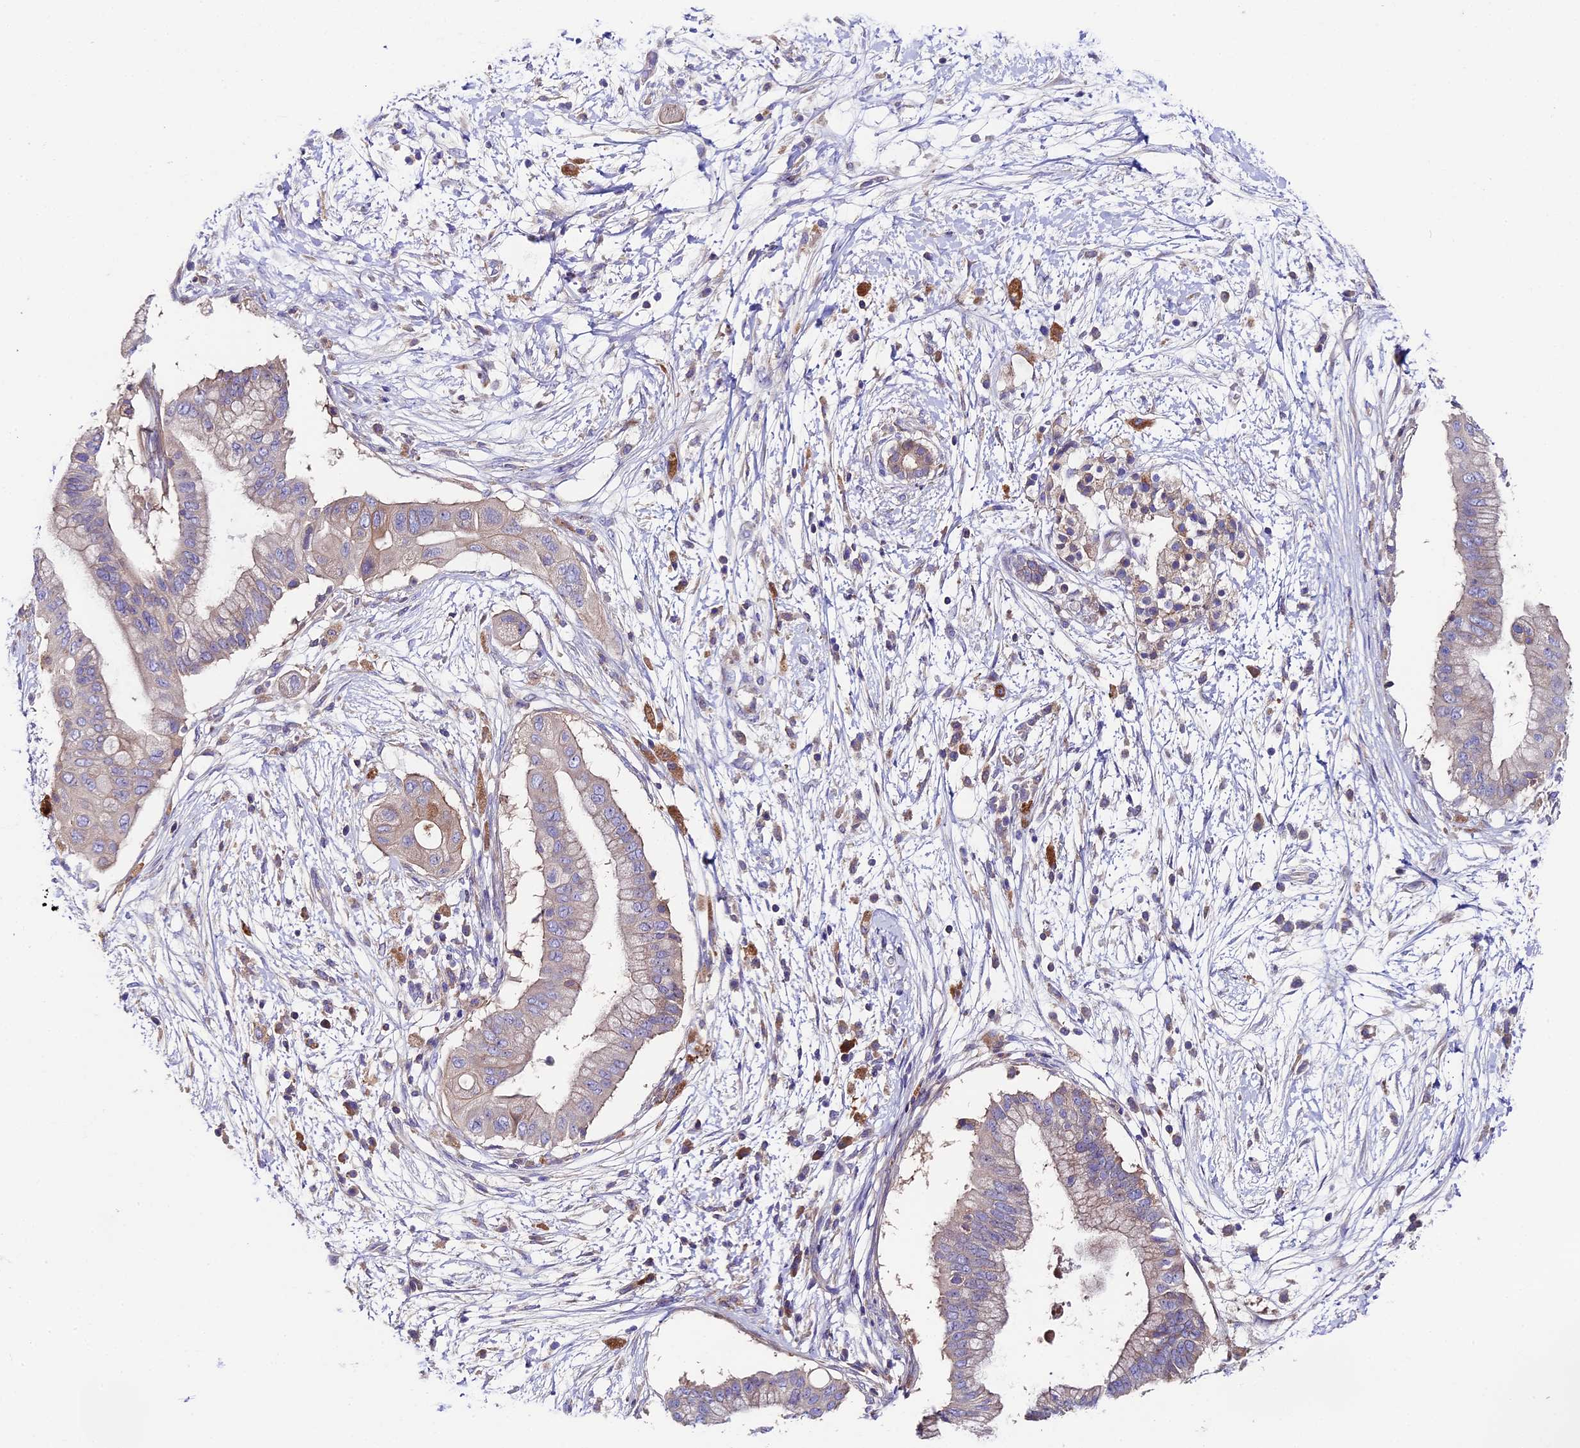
{"staining": {"intensity": "weak", "quantity": "<25%", "location": "cytoplasmic/membranous"}, "tissue": "pancreatic cancer", "cell_type": "Tumor cells", "image_type": "cancer", "snomed": [{"axis": "morphology", "description": "Adenocarcinoma, NOS"}, {"axis": "topography", "description": "Pancreas"}], "caption": "Tumor cells are negative for brown protein staining in adenocarcinoma (pancreatic).", "gene": "PIGU", "patient": {"sex": "male", "age": 68}}